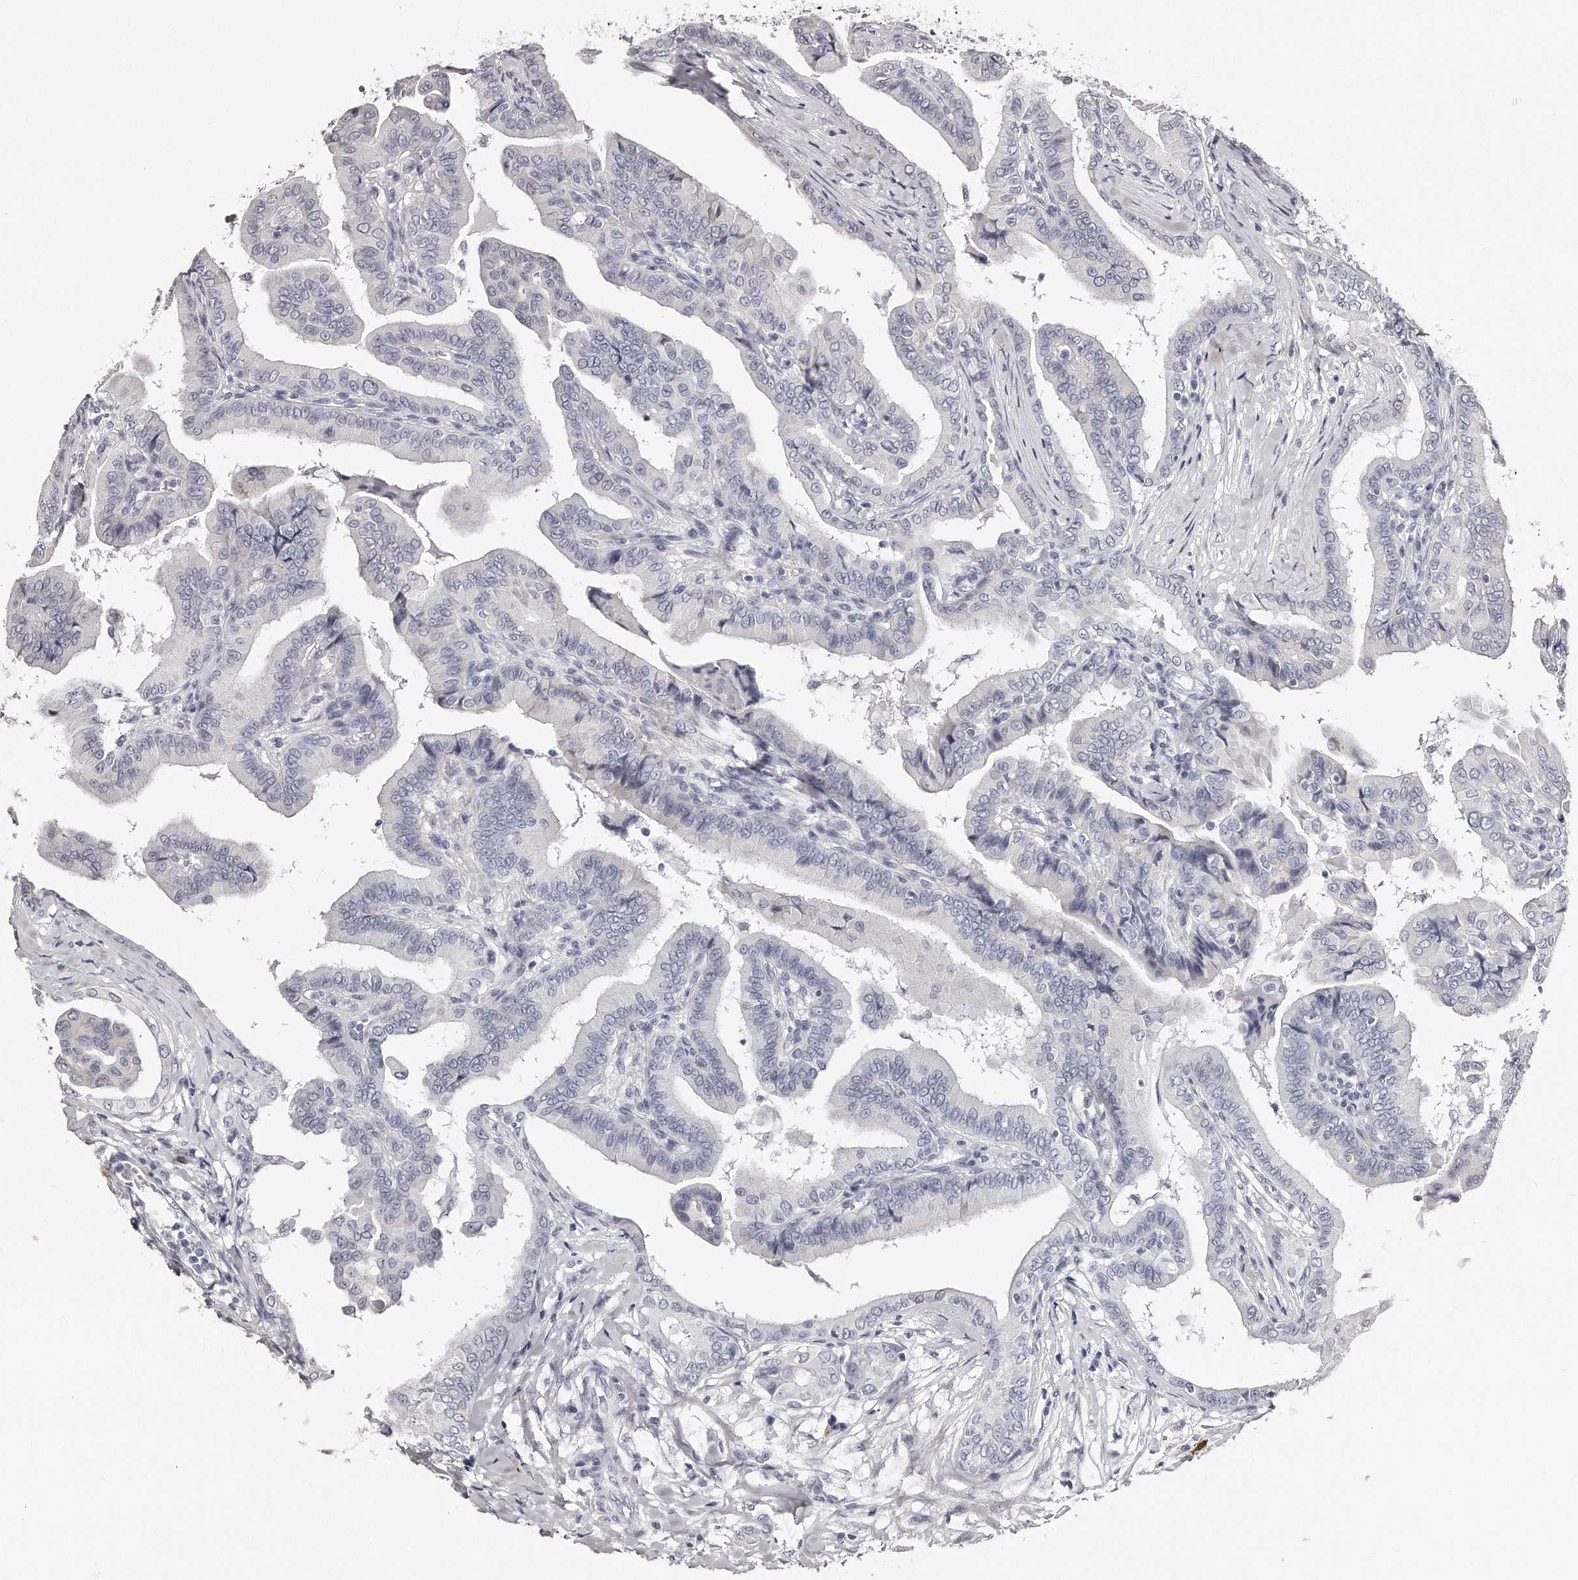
{"staining": {"intensity": "negative", "quantity": "none", "location": "none"}, "tissue": "thyroid cancer", "cell_type": "Tumor cells", "image_type": "cancer", "snomed": [{"axis": "morphology", "description": "Papillary adenocarcinoma, NOS"}, {"axis": "topography", "description": "Thyroid gland"}], "caption": "This micrograph is of thyroid papillary adenocarcinoma stained with IHC to label a protein in brown with the nuclei are counter-stained blue. There is no staining in tumor cells.", "gene": "TSHR", "patient": {"sex": "male", "age": 33}}